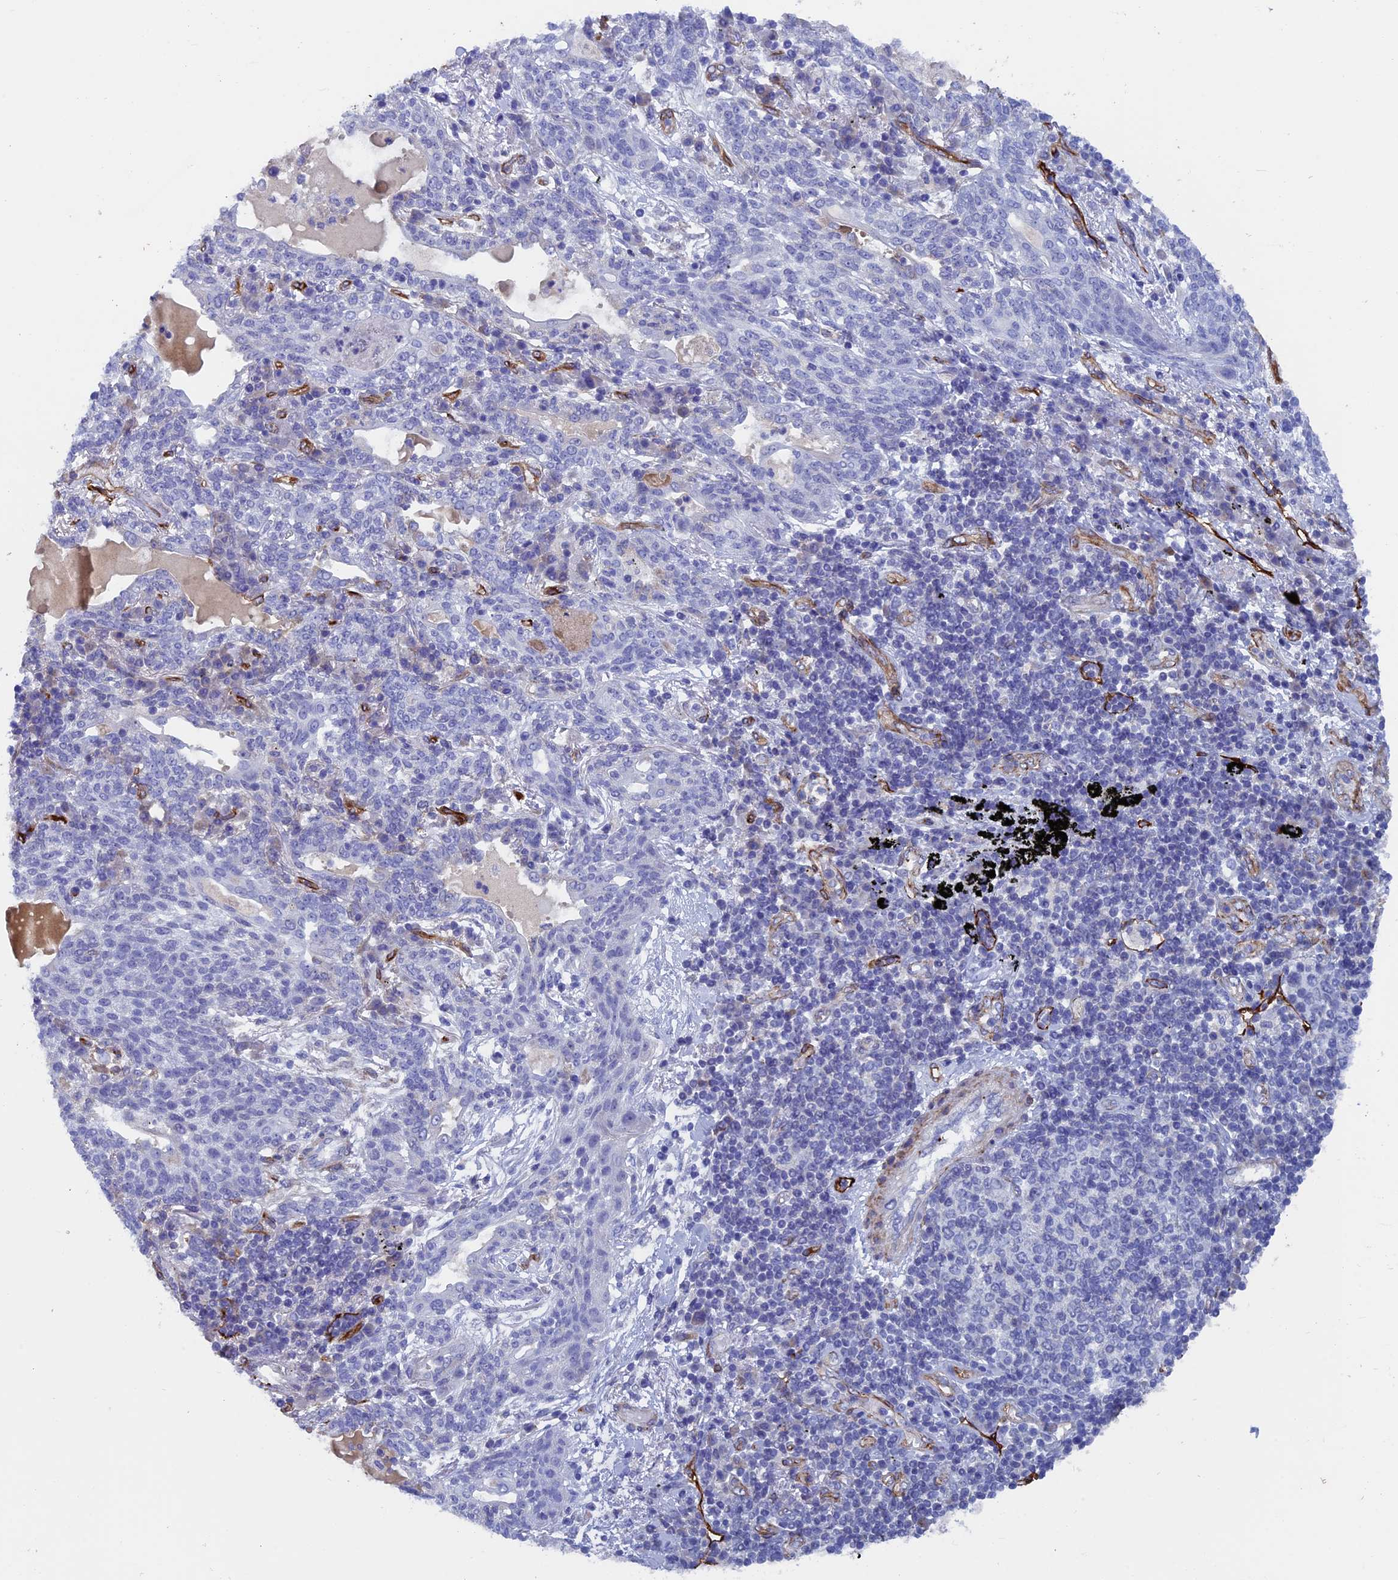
{"staining": {"intensity": "negative", "quantity": "none", "location": "none"}, "tissue": "lung cancer", "cell_type": "Tumor cells", "image_type": "cancer", "snomed": [{"axis": "morphology", "description": "Squamous cell carcinoma, NOS"}, {"axis": "topography", "description": "Lung"}], "caption": "Tumor cells are negative for protein expression in human lung squamous cell carcinoma.", "gene": "INSYN1", "patient": {"sex": "female", "age": 70}}